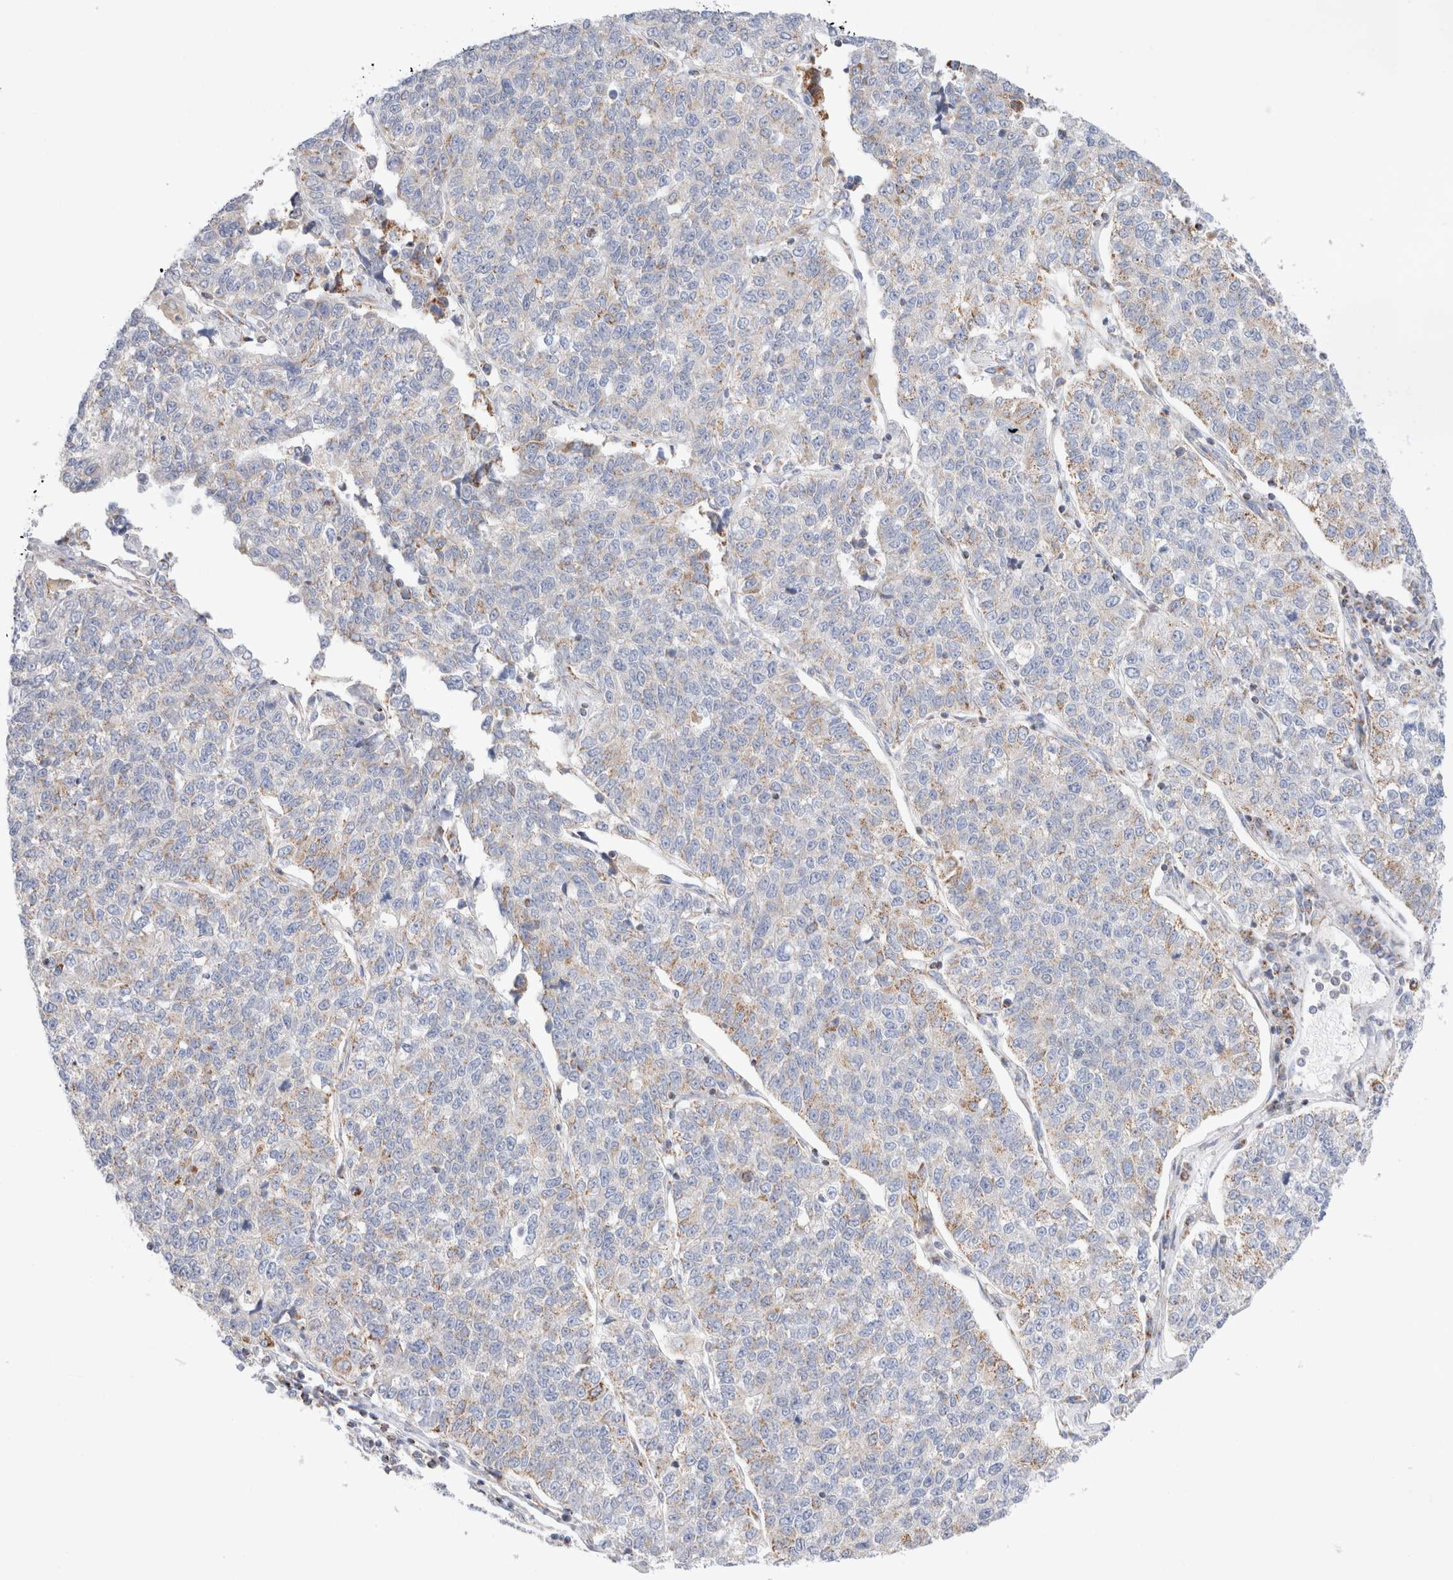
{"staining": {"intensity": "weak", "quantity": "<25%", "location": "cytoplasmic/membranous"}, "tissue": "lung cancer", "cell_type": "Tumor cells", "image_type": "cancer", "snomed": [{"axis": "morphology", "description": "Adenocarcinoma, NOS"}, {"axis": "topography", "description": "Lung"}], "caption": "High magnification brightfield microscopy of adenocarcinoma (lung) stained with DAB (brown) and counterstained with hematoxylin (blue): tumor cells show no significant expression.", "gene": "ATP6V1C1", "patient": {"sex": "male", "age": 49}}